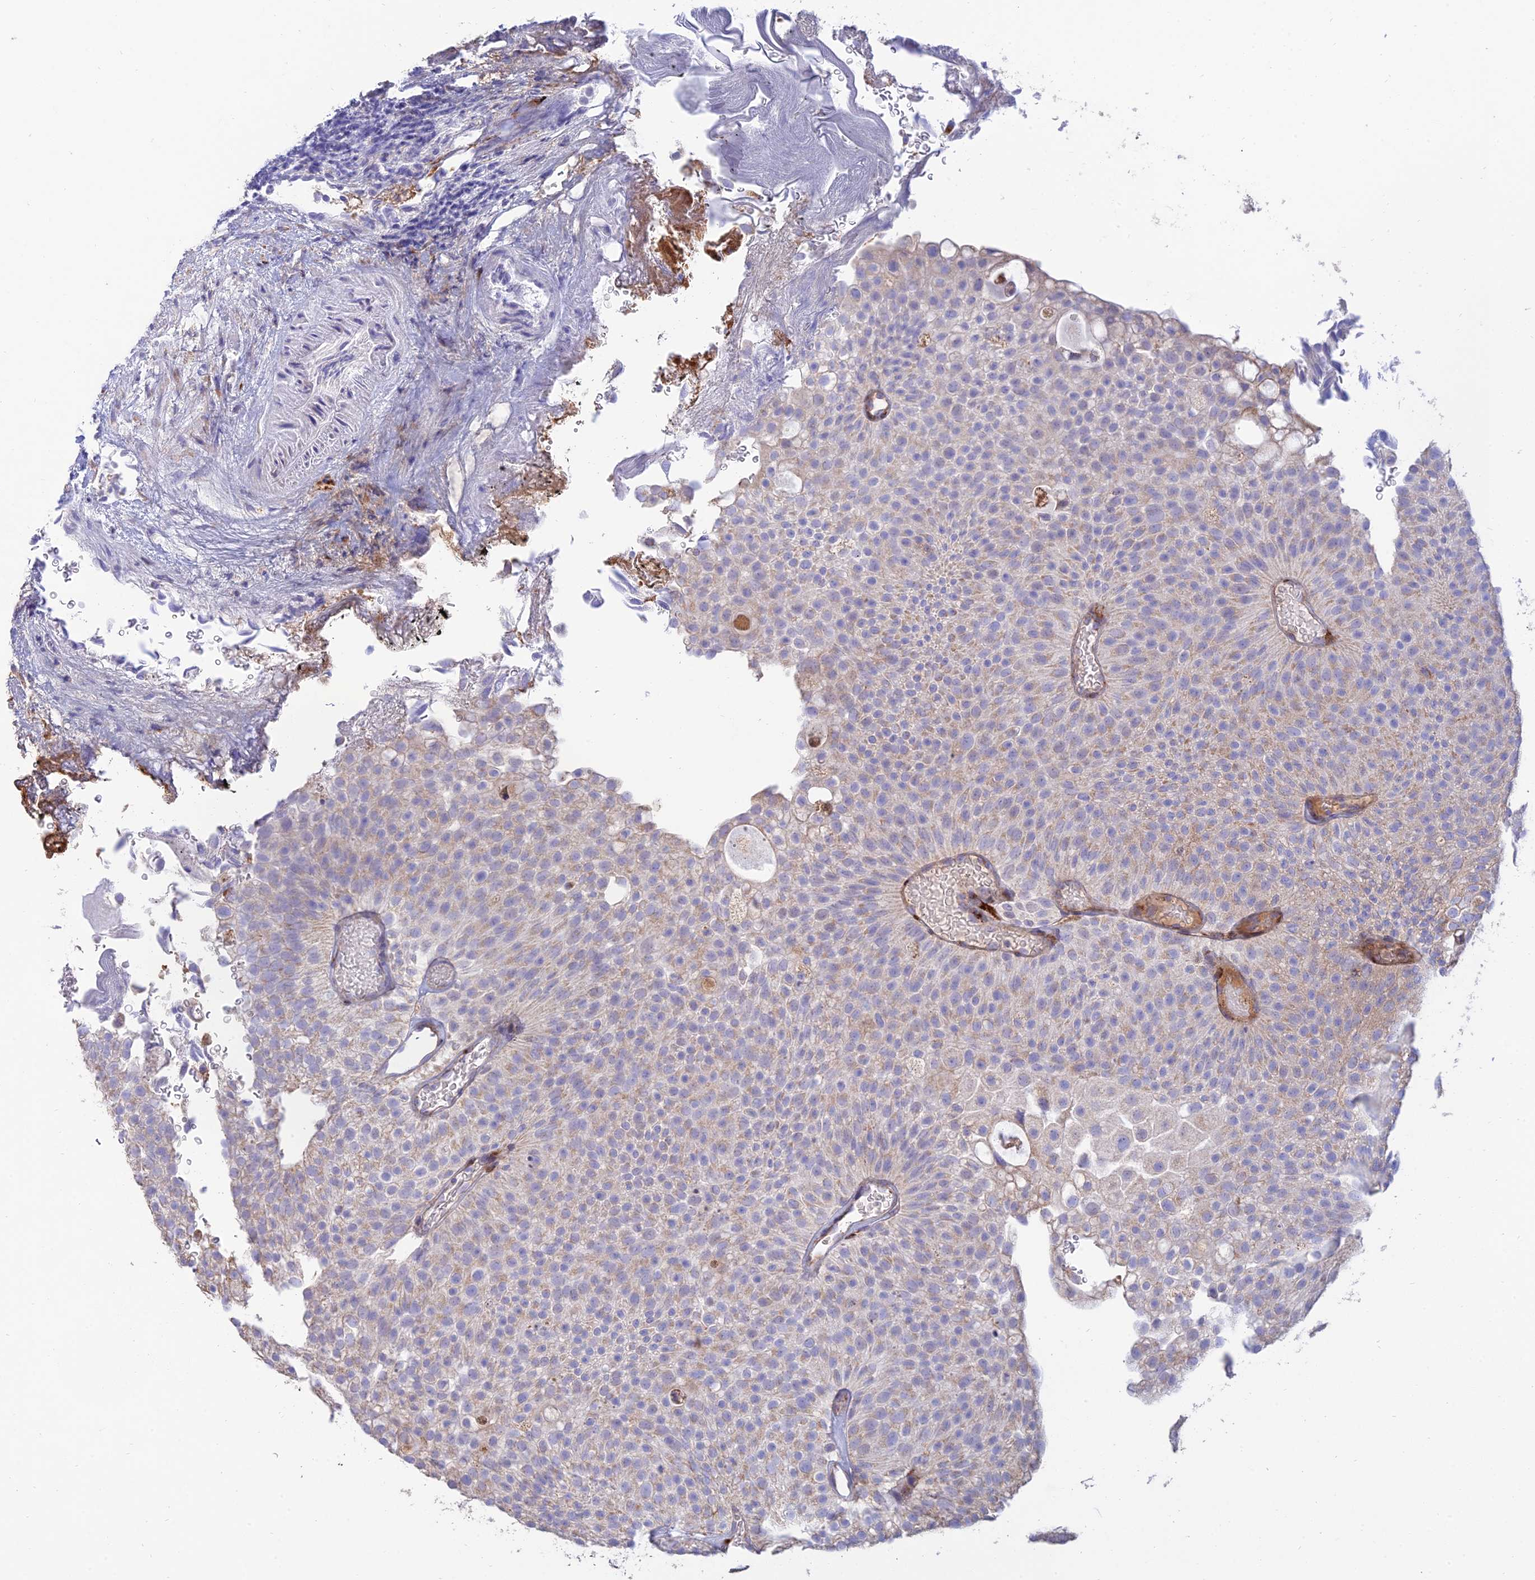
{"staining": {"intensity": "negative", "quantity": "none", "location": "none"}, "tissue": "urothelial cancer", "cell_type": "Tumor cells", "image_type": "cancer", "snomed": [{"axis": "morphology", "description": "Urothelial carcinoma, Low grade"}, {"axis": "topography", "description": "Urinary bladder"}], "caption": "A micrograph of low-grade urothelial carcinoma stained for a protein exhibits no brown staining in tumor cells.", "gene": "RCN3", "patient": {"sex": "male", "age": 78}}